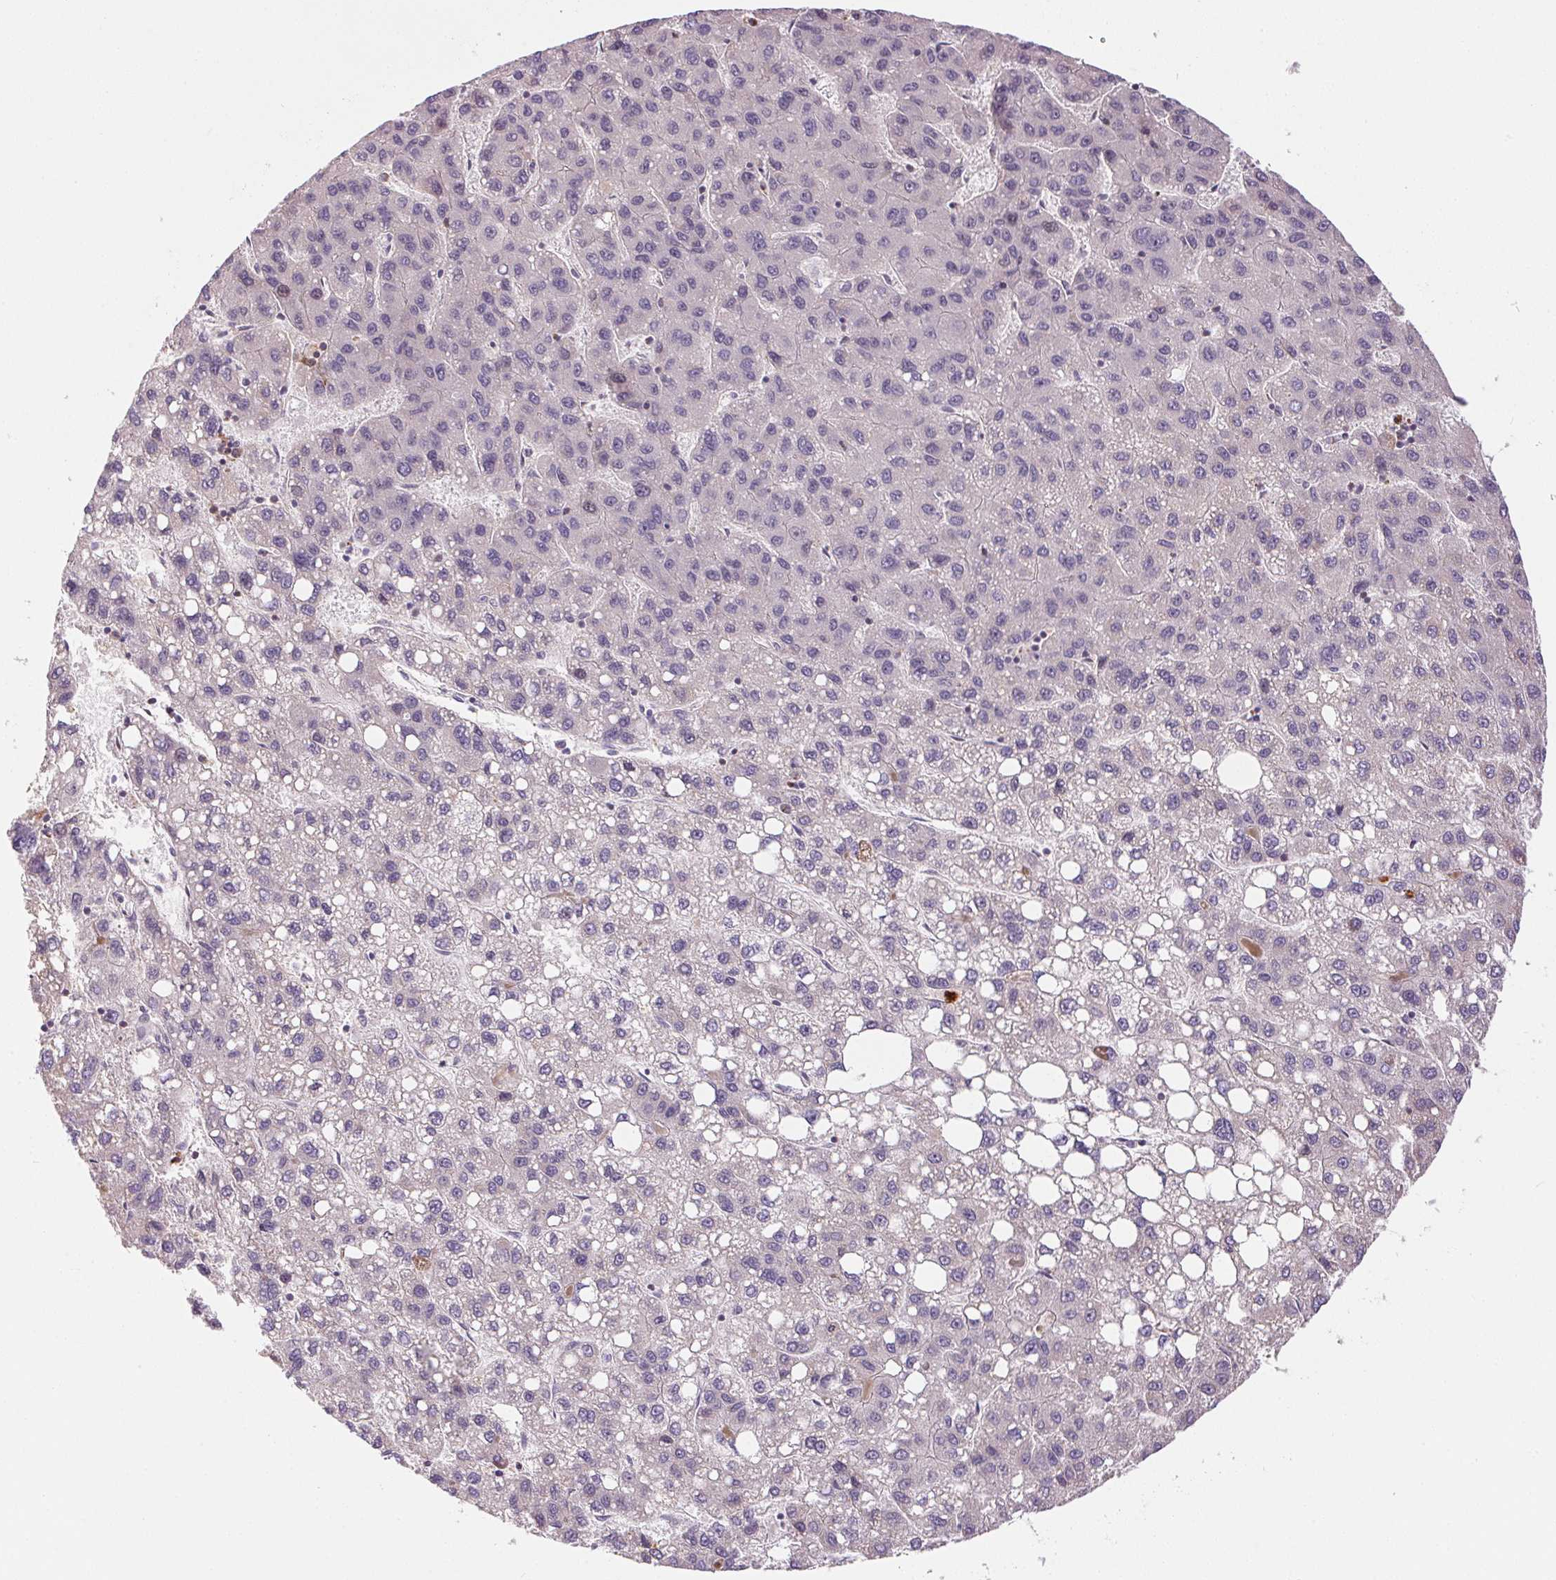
{"staining": {"intensity": "negative", "quantity": "none", "location": "none"}, "tissue": "liver cancer", "cell_type": "Tumor cells", "image_type": "cancer", "snomed": [{"axis": "morphology", "description": "Carcinoma, Hepatocellular, NOS"}, {"axis": "topography", "description": "Liver"}], "caption": "Tumor cells are negative for brown protein staining in liver hepatocellular carcinoma.", "gene": "UNC13B", "patient": {"sex": "female", "age": 82}}